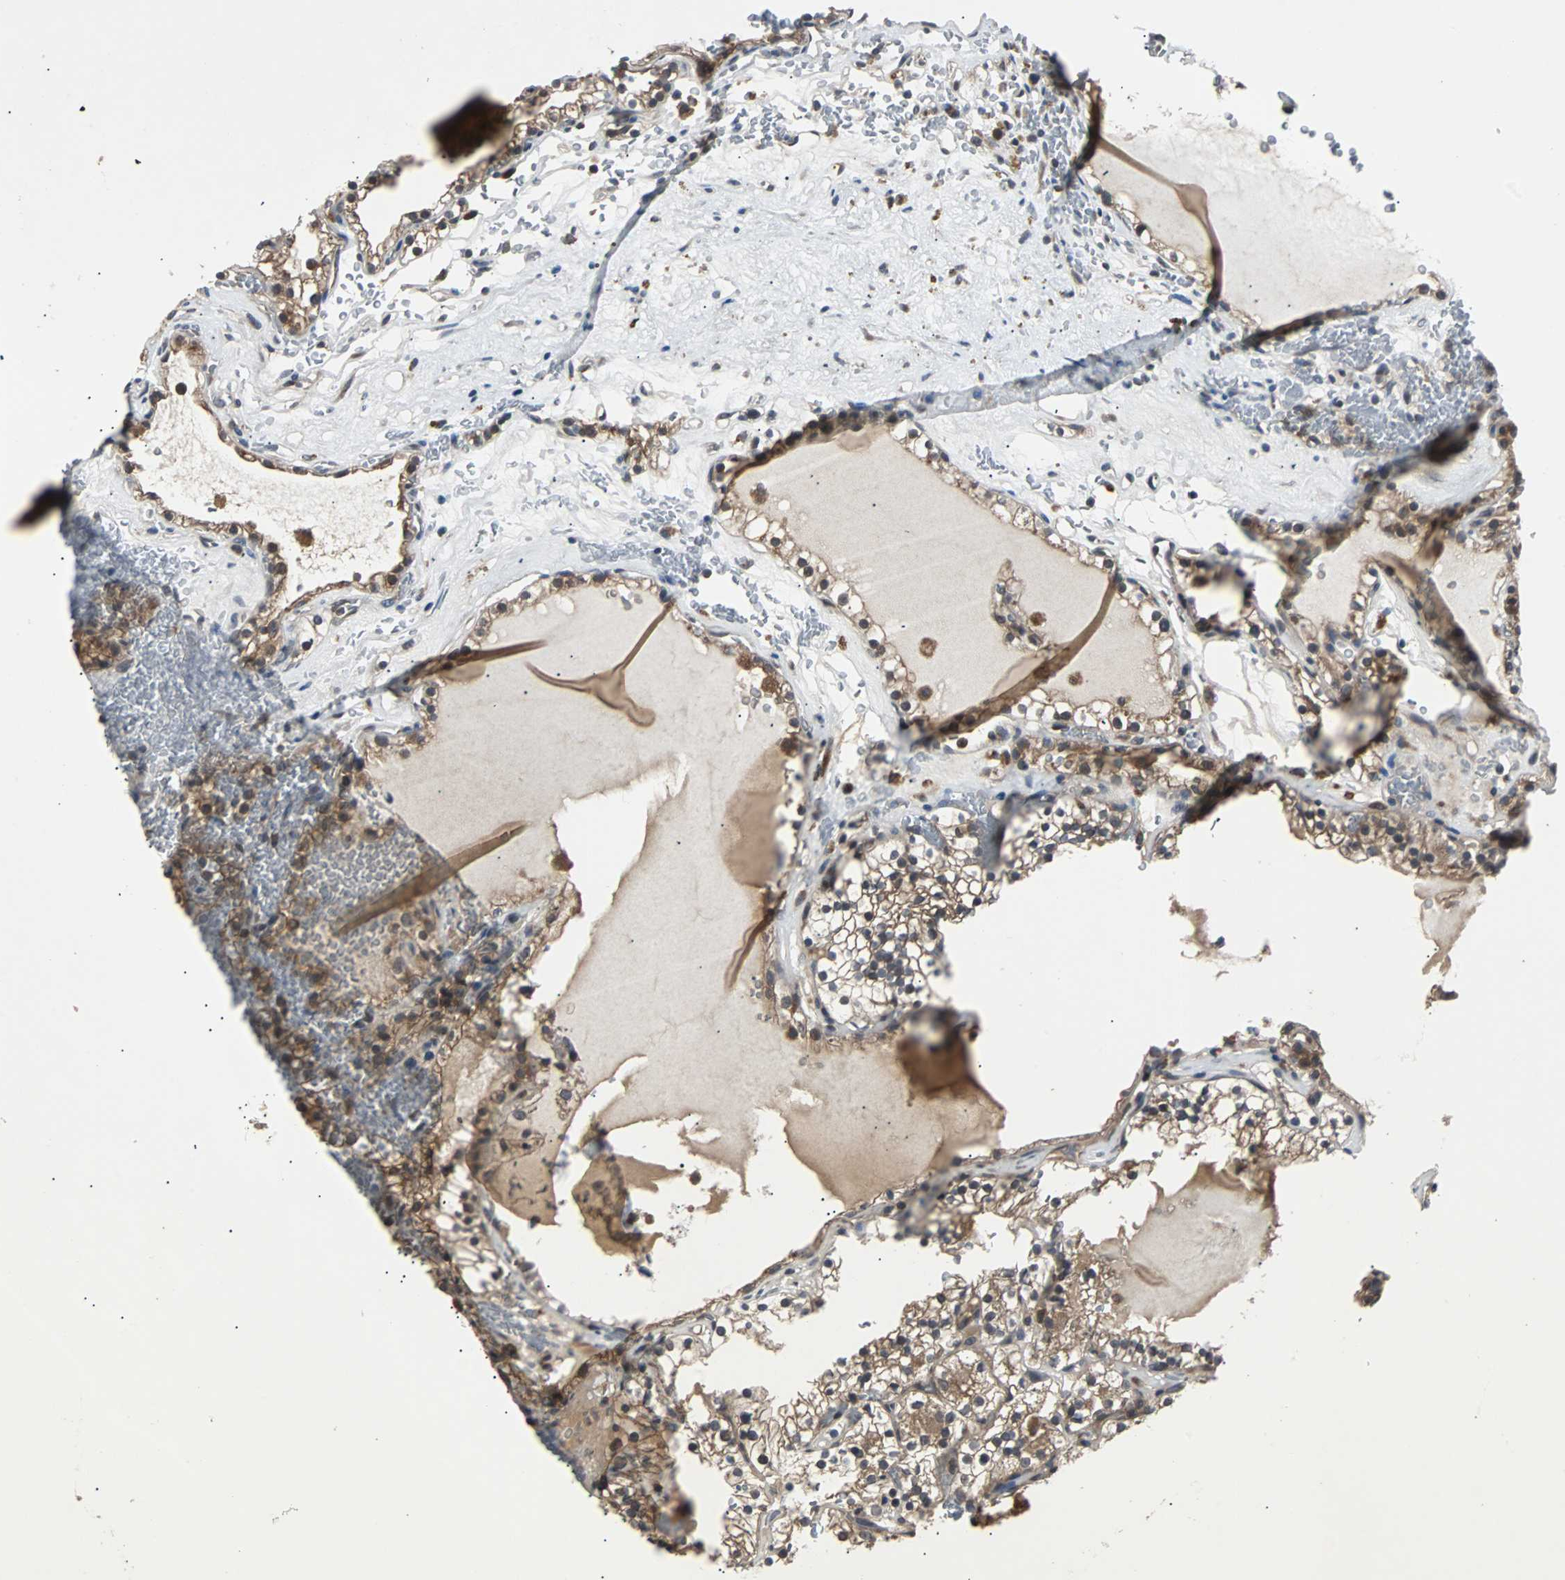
{"staining": {"intensity": "moderate", "quantity": ">75%", "location": "cytoplasmic/membranous"}, "tissue": "renal cancer", "cell_type": "Tumor cells", "image_type": "cancer", "snomed": [{"axis": "morphology", "description": "Adenocarcinoma, NOS"}, {"axis": "topography", "description": "Kidney"}], "caption": "Renal cancer (adenocarcinoma) stained for a protein (brown) demonstrates moderate cytoplasmic/membranous positive positivity in approximately >75% of tumor cells.", "gene": "ARF1", "patient": {"sex": "female", "age": 41}}